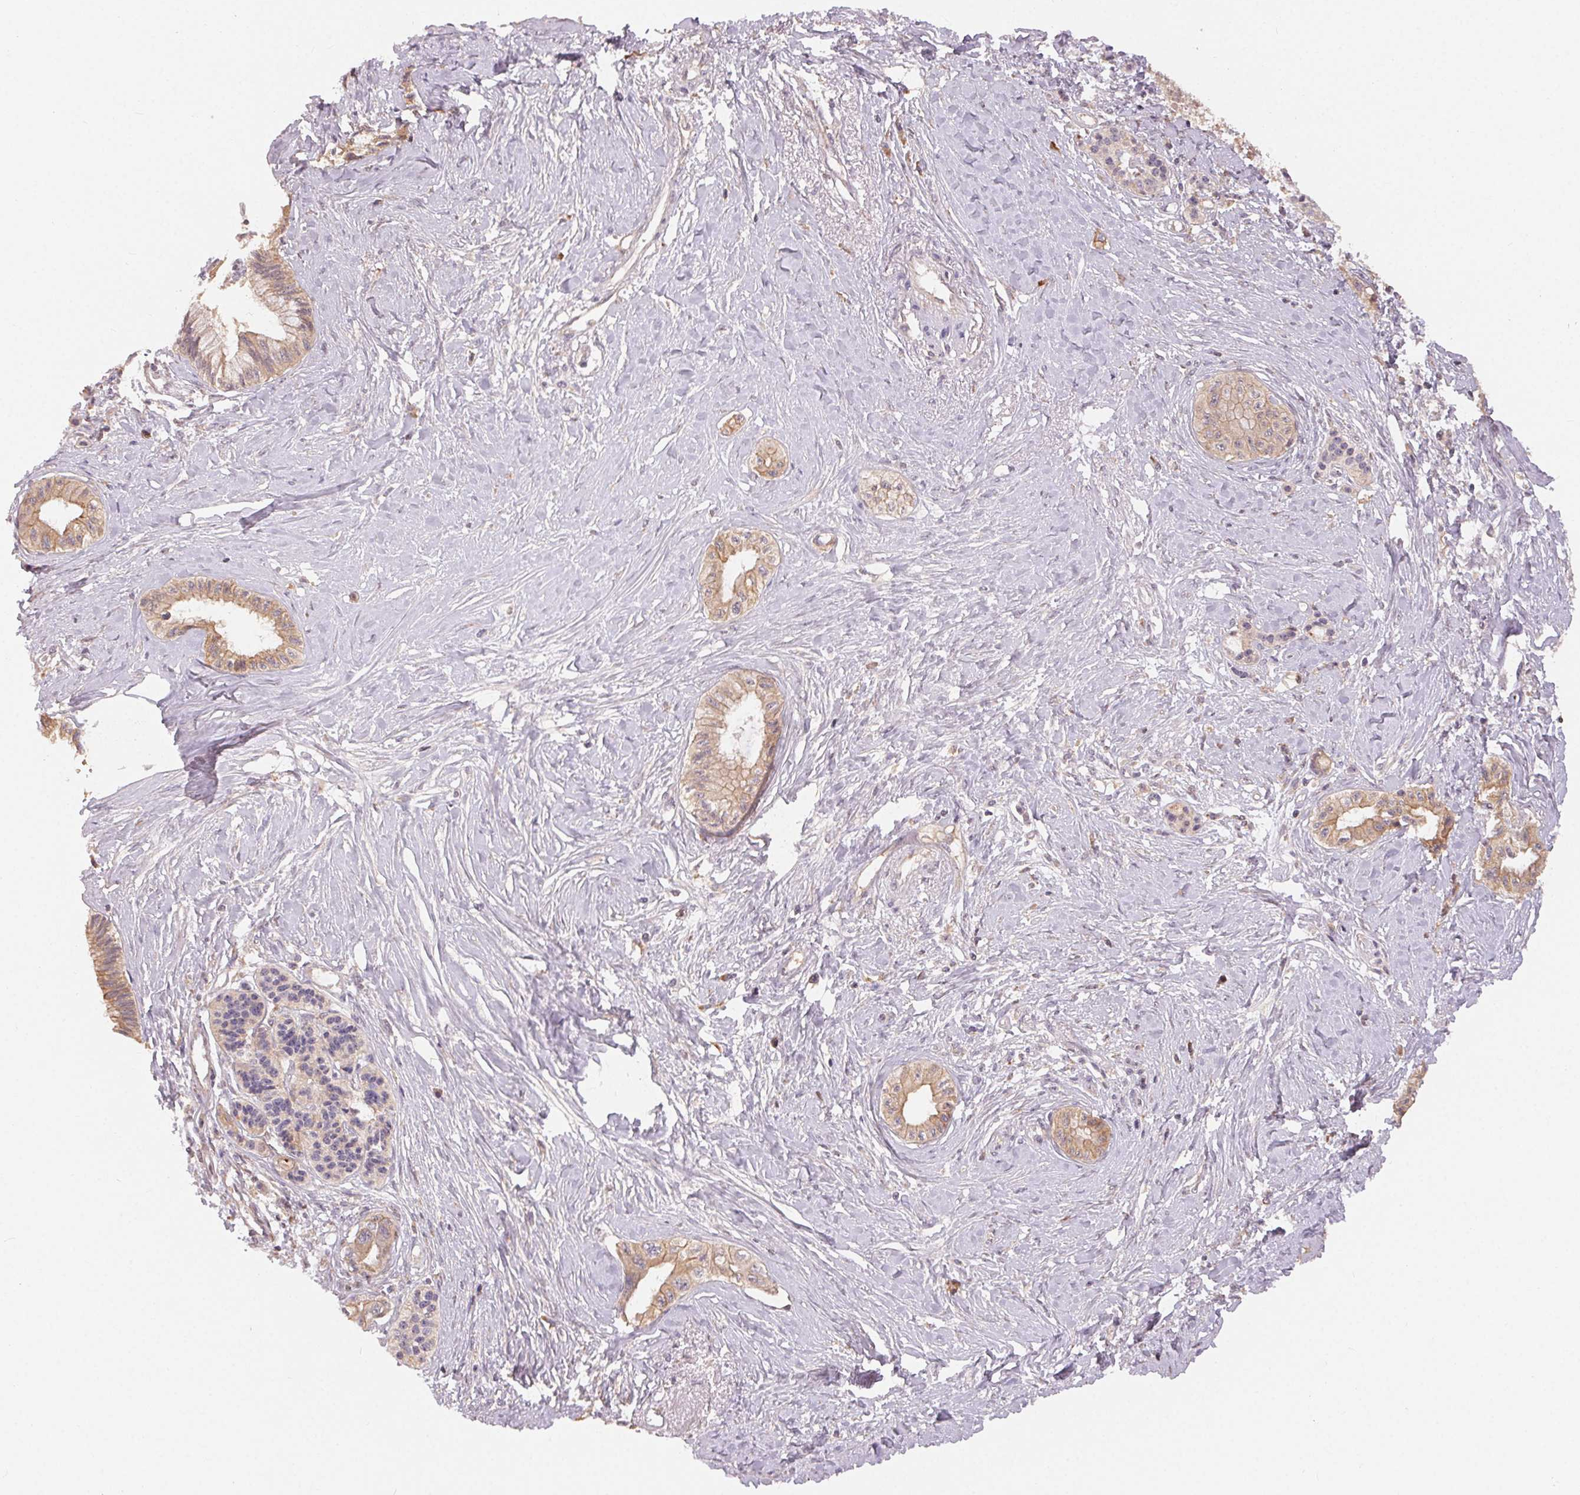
{"staining": {"intensity": "weak", "quantity": ">75%", "location": "cytoplasmic/membranous"}, "tissue": "pancreatic cancer", "cell_type": "Tumor cells", "image_type": "cancer", "snomed": [{"axis": "morphology", "description": "Adenocarcinoma, NOS"}, {"axis": "topography", "description": "Pancreas"}], "caption": "Protein expression analysis of human pancreatic cancer reveals weak cytoplasmic/membranous expression in approximately >75% of tumor cells.", "gene": "MAPKAPK2", "patient": {"sex": "male", "age": 71}}